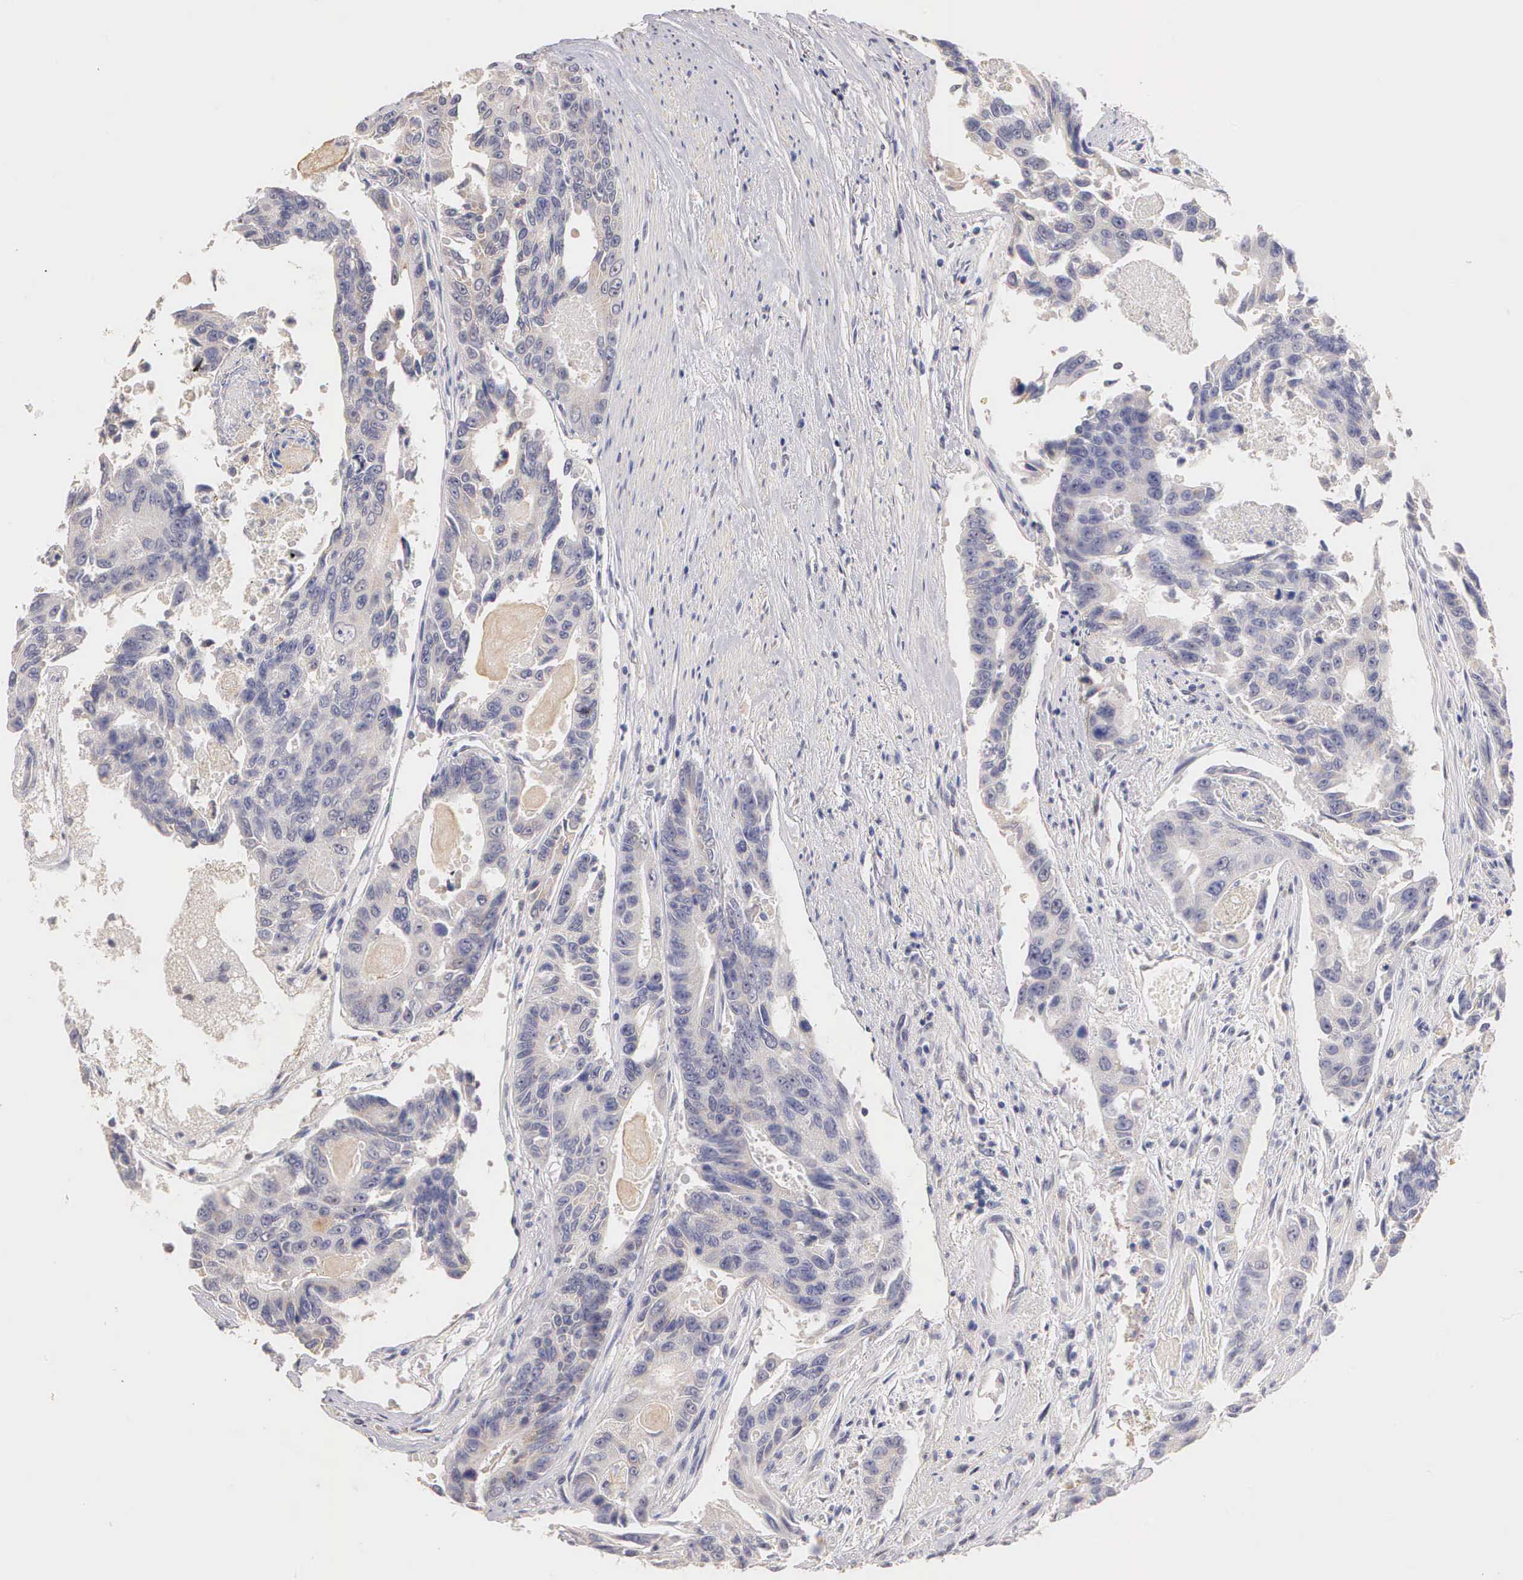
{"staining": {"intensity": "weak", "quantity": "<25%", "location": "cytoplasmic/membranous"}, "tissue": "colorectal cancer", "cell_type": "Tumor cells", "image_type": "cancer", "snomed": [{"axis": "morphology", "description": "Adenocarcinoma, NOS"}, {"axis": "topography", "description": "Colon"}], "caption": "An image of adenocarcinoma (colorectal) stained for a protein exhibits no brown staining in tumor cells.", "gene": "ESR1", "patient": {"sex": "female", "age": 86}}